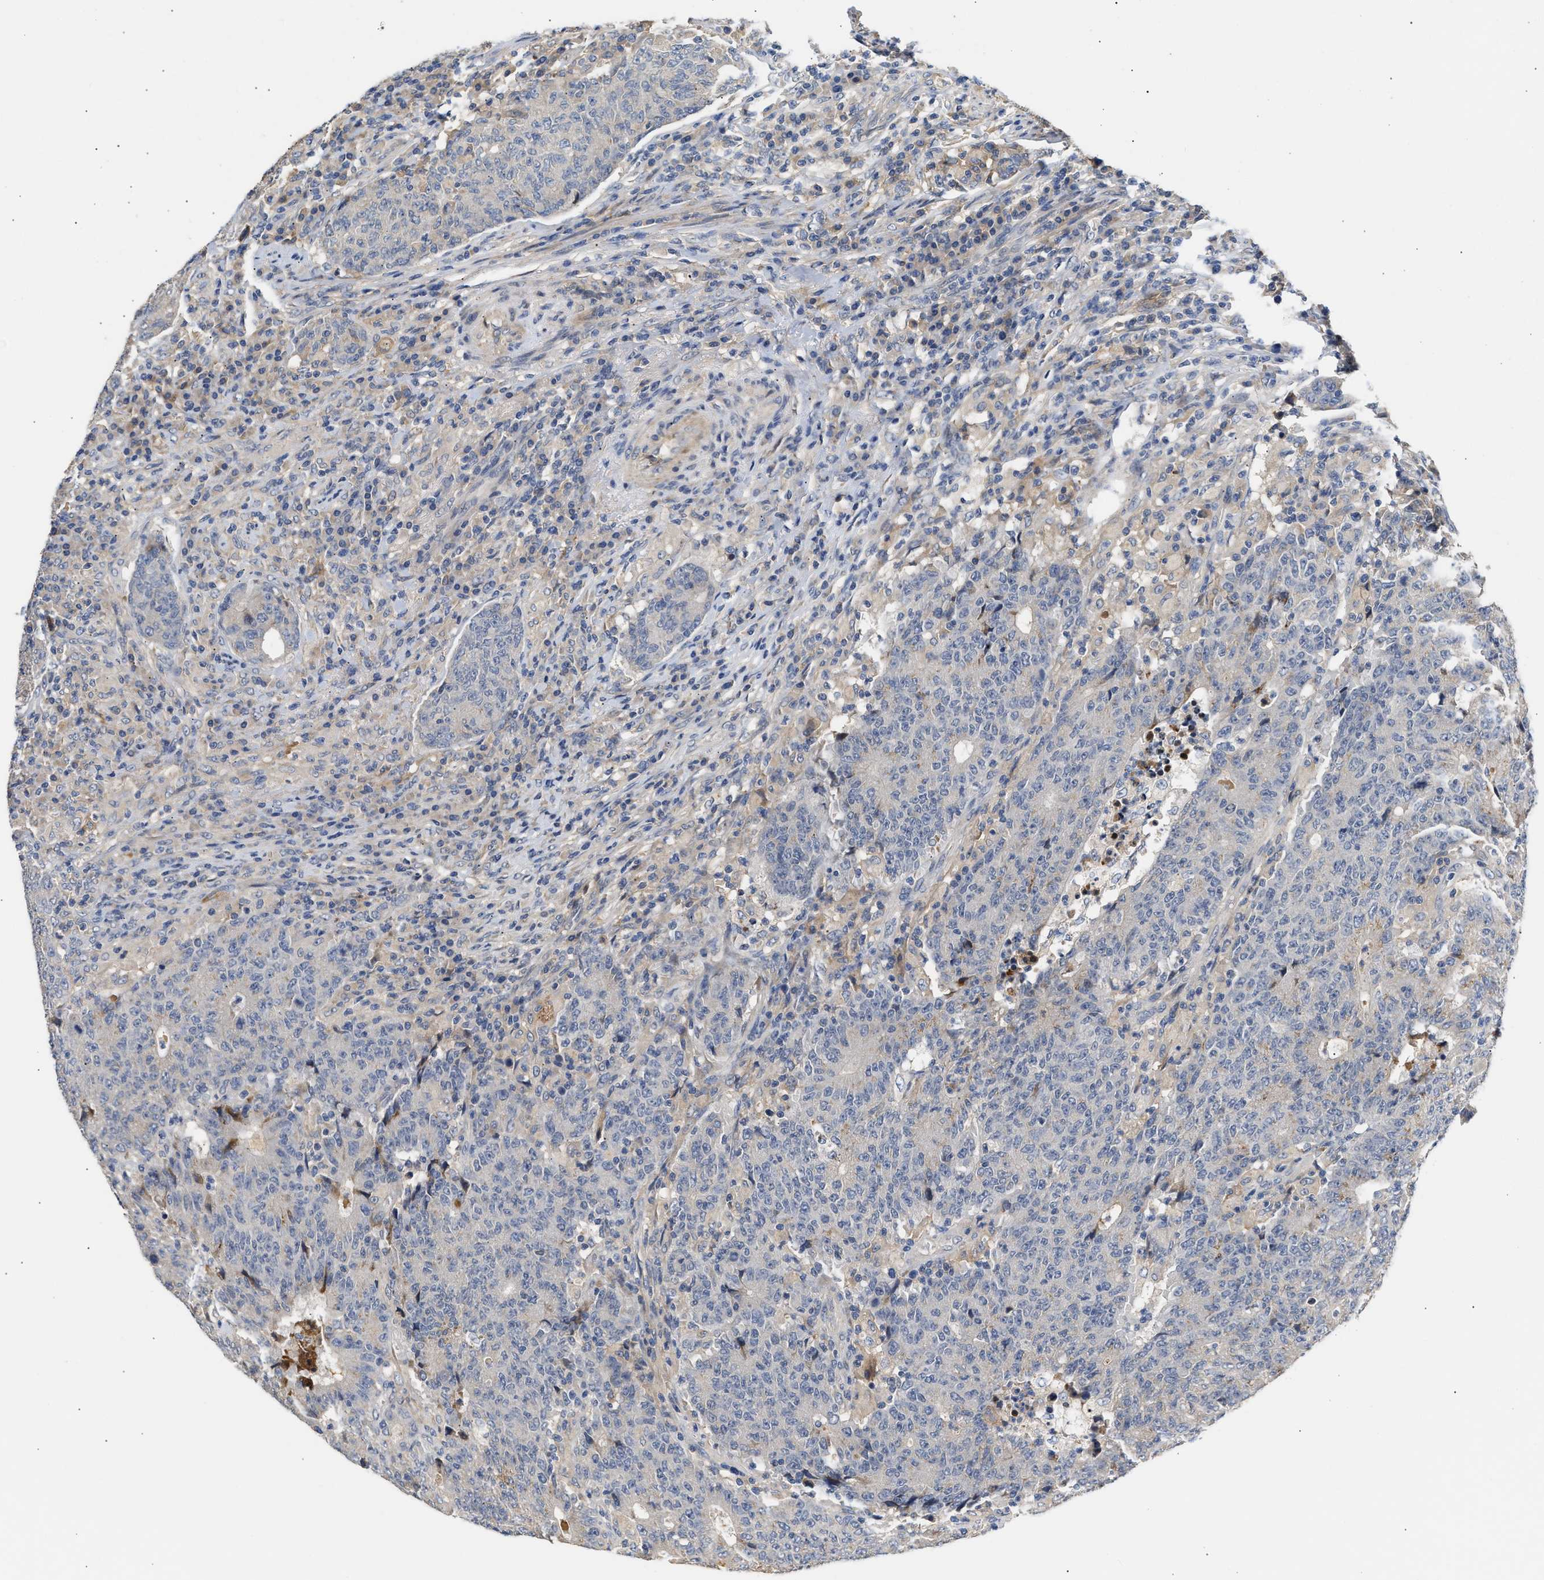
{"staining": {"intensity": "negative", "quantity": "none", "location": "none"}, "tissue": "colorectal cancer", "cell_type": "Tumor cells", "image_type": "cancer", "snomed": [{"axis": "morphology", "description": "Normal tissue, NOS"}, {"axis": "morphology", "description": "Adenocarcinoma, NOS"}, {"axis": "topography", "description": "Colon"}], "caption": "A histopathology image of colorectal cancer stained for a protein demonstrates no brown staining in tumor cells.", "gene": "KASH5", "patient": {"sex": "female", "age": 75}}